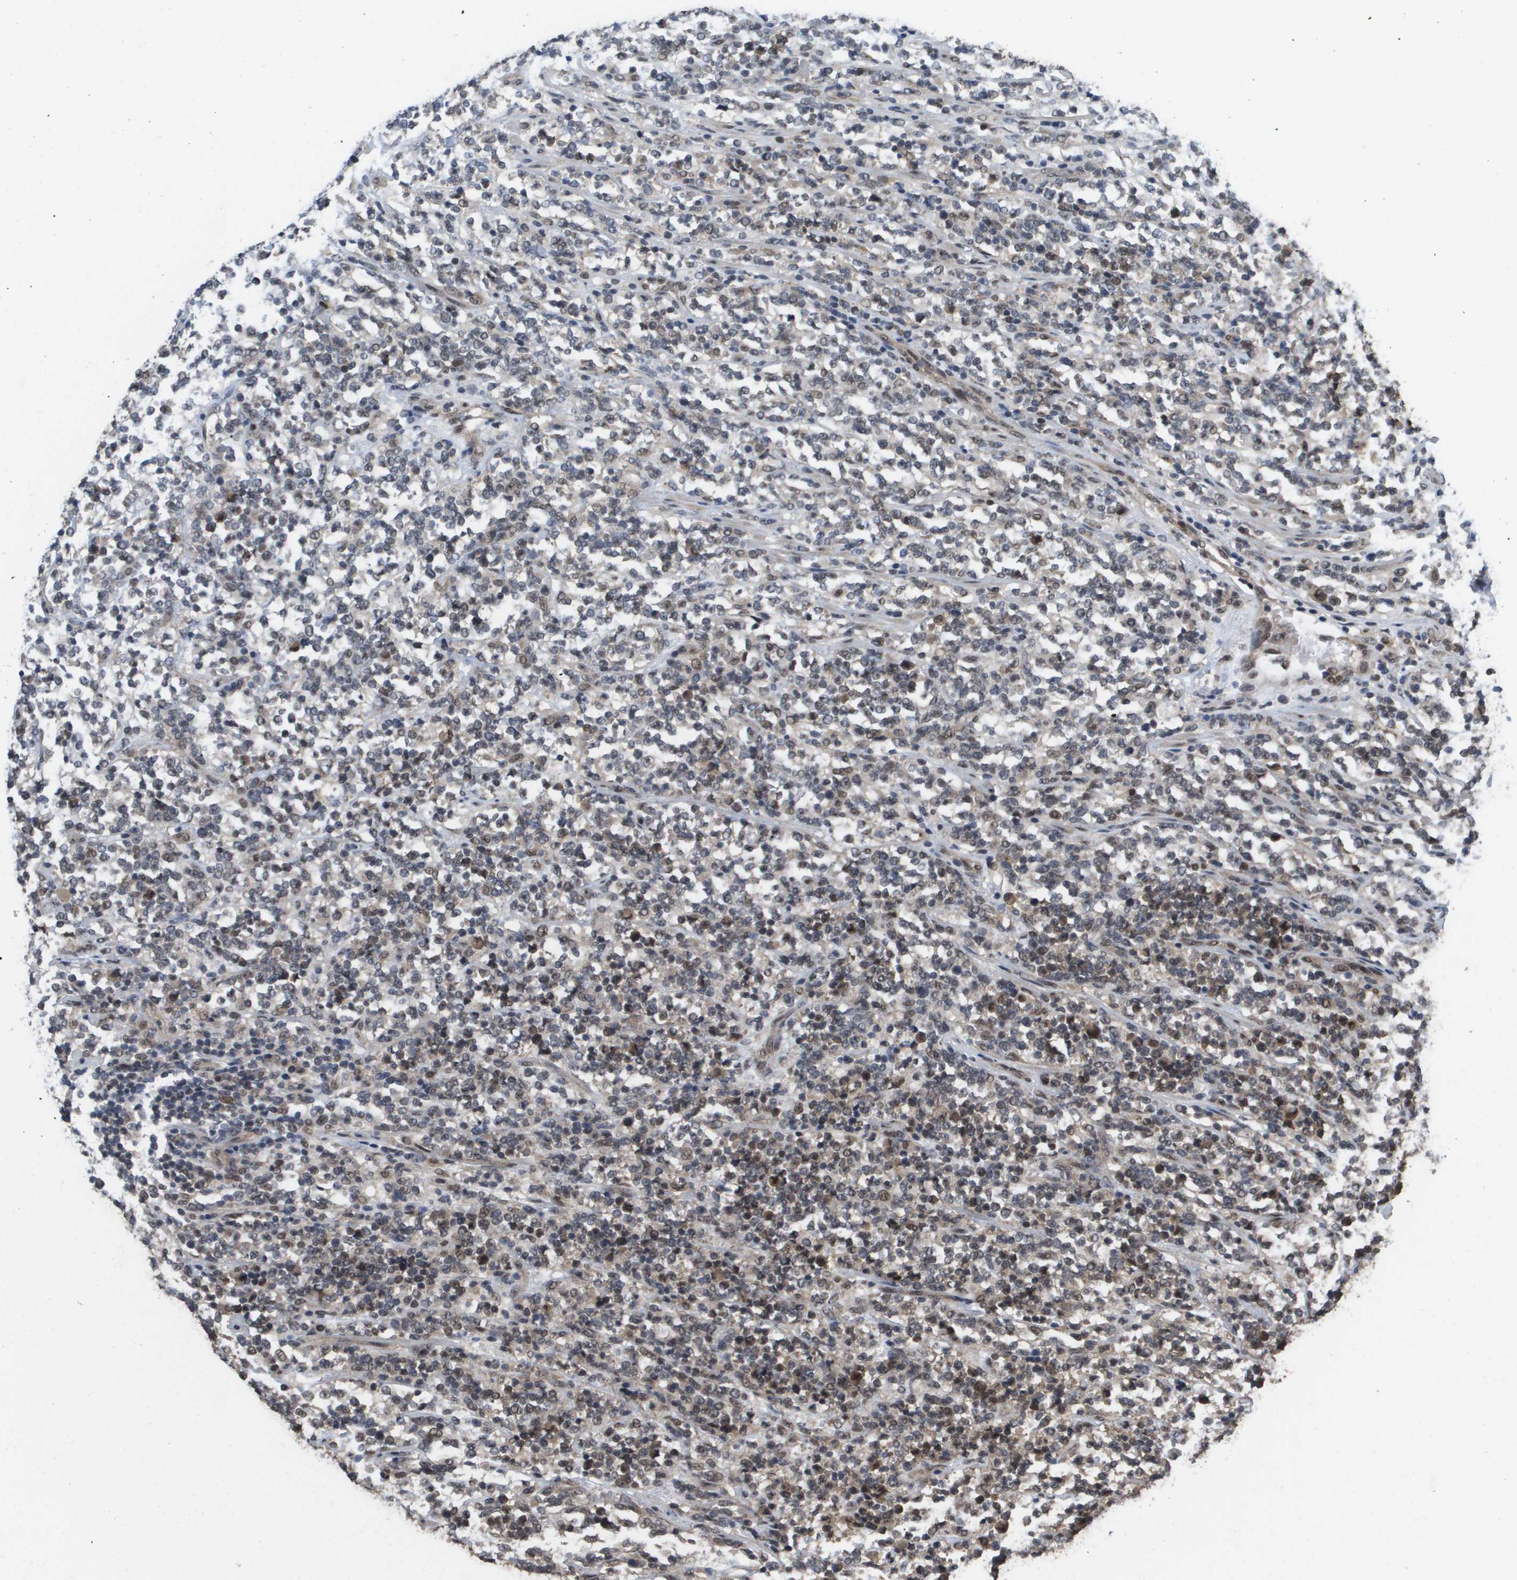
{"staining": {"intensity": "moderate", "quantity": "<25%", "location": "nuclear"}, "tissue": "lymphoma", "cell_type": "Tumor cells", "image_type": "cancer", "snomed": [{"axis": "morphology", "description": "Malignant lymphoma, non-Hodgkin's type, High grade"}, {"axis": "topography", "description": "Soft tissue"}], "caption": "A micrograph of lymphoma stained for a protein shows moderate nuclear brown staining in tumor cells.", "gene": "AMBRA1", "patient": {"sex": "male", "age": 18}}